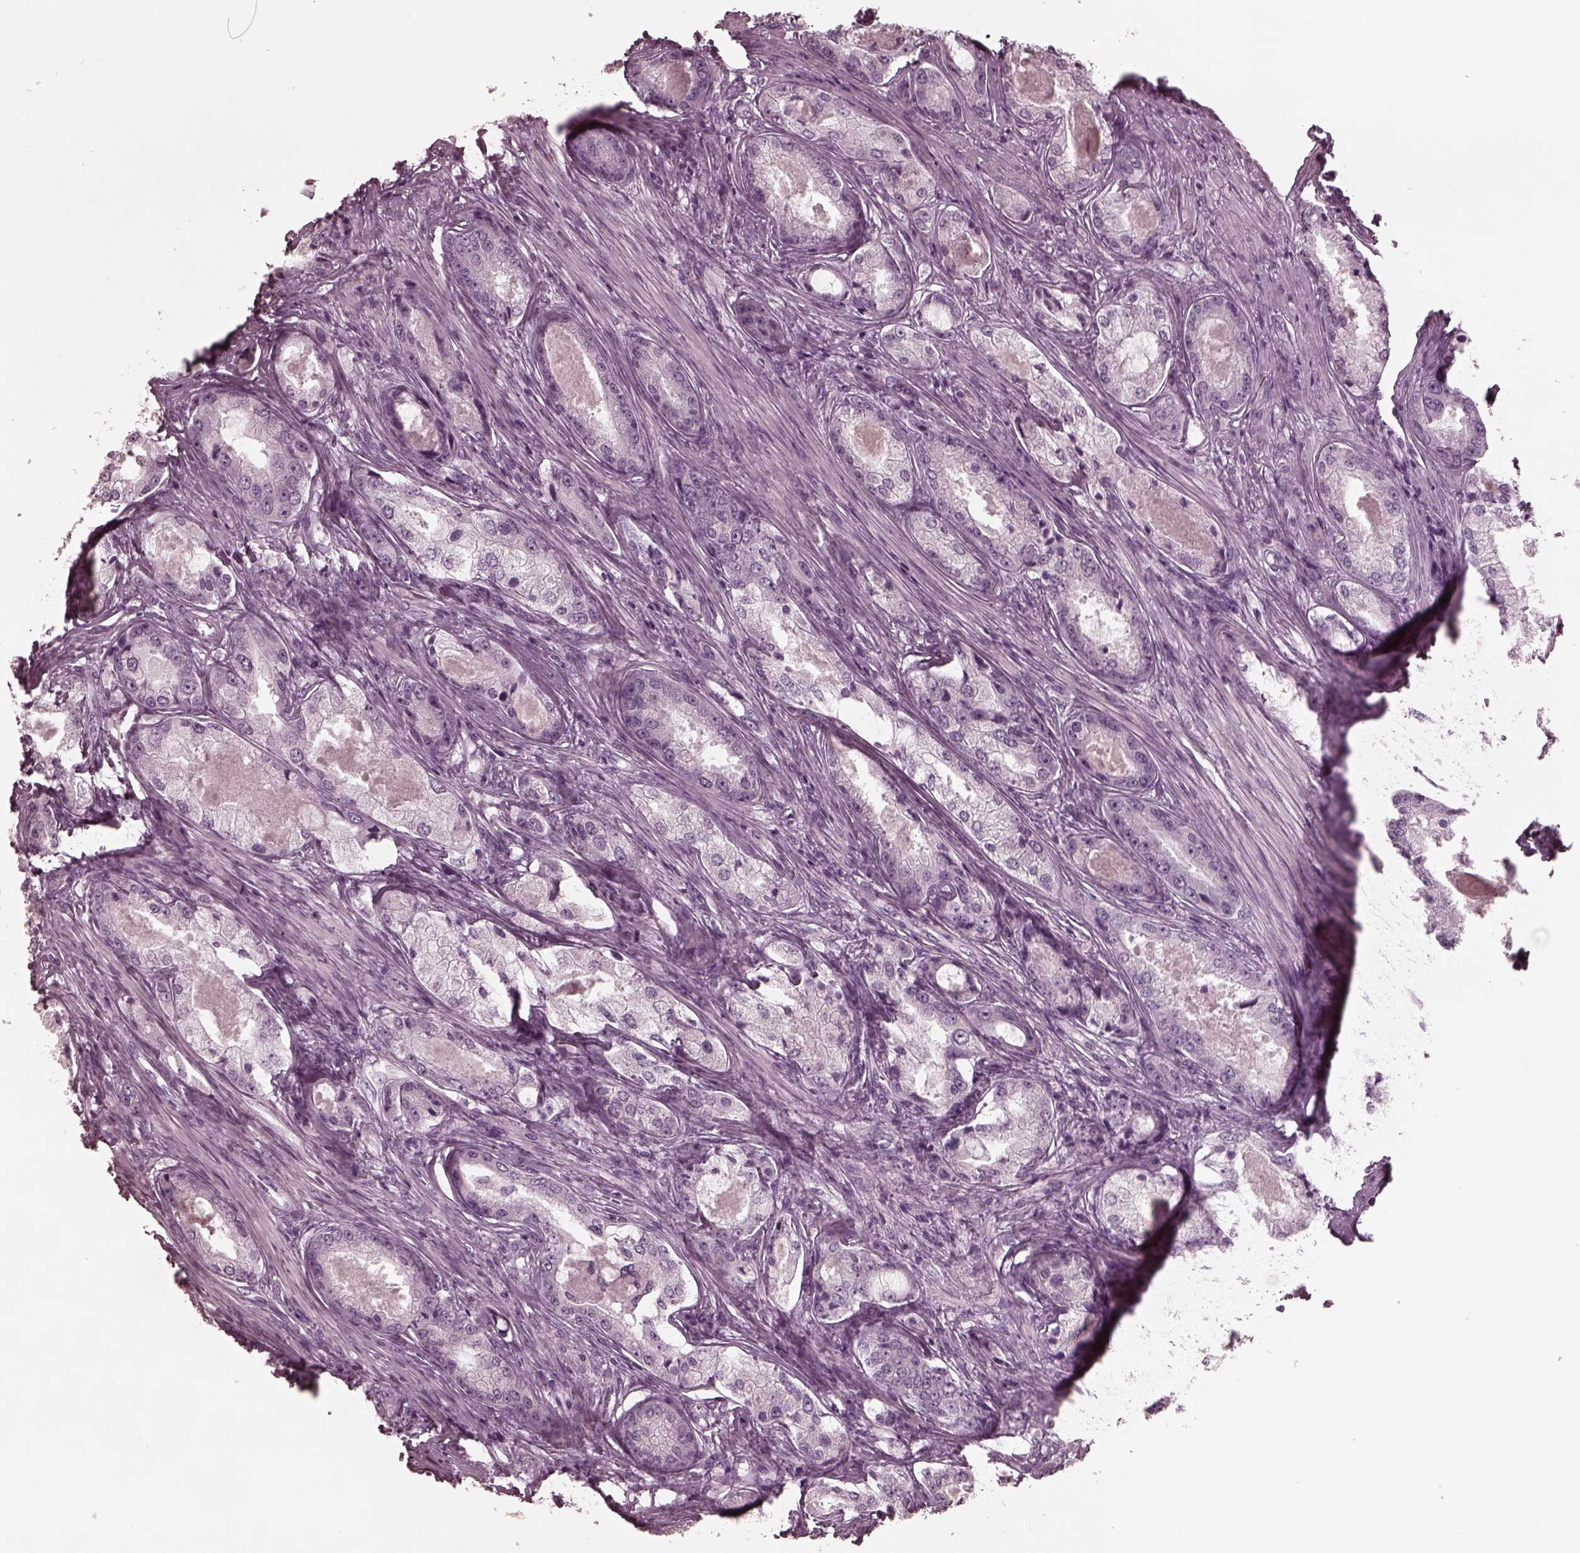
{"staining": {"intensity": "negative", "quantity": "none", "location": "none"}, "tissue": "prostate cancer", "cell_type": "Tumor cells", "image_type": "cancer", "snomed": [{"axis": "morphology", "description": "Adenocarcinoma, Low grade"}, {"axis": "topography", "description": "Prostate"}], "caption": "An image of human prostate low-grade adenocarcinoma is negative for staining in tumor cells. (Brightfield microscopy of DAB (3,3'-diaminobenzidine) IHC at high magnification).", "gene": "GRM6", "patient": {"sex": "male", "age": 68}}